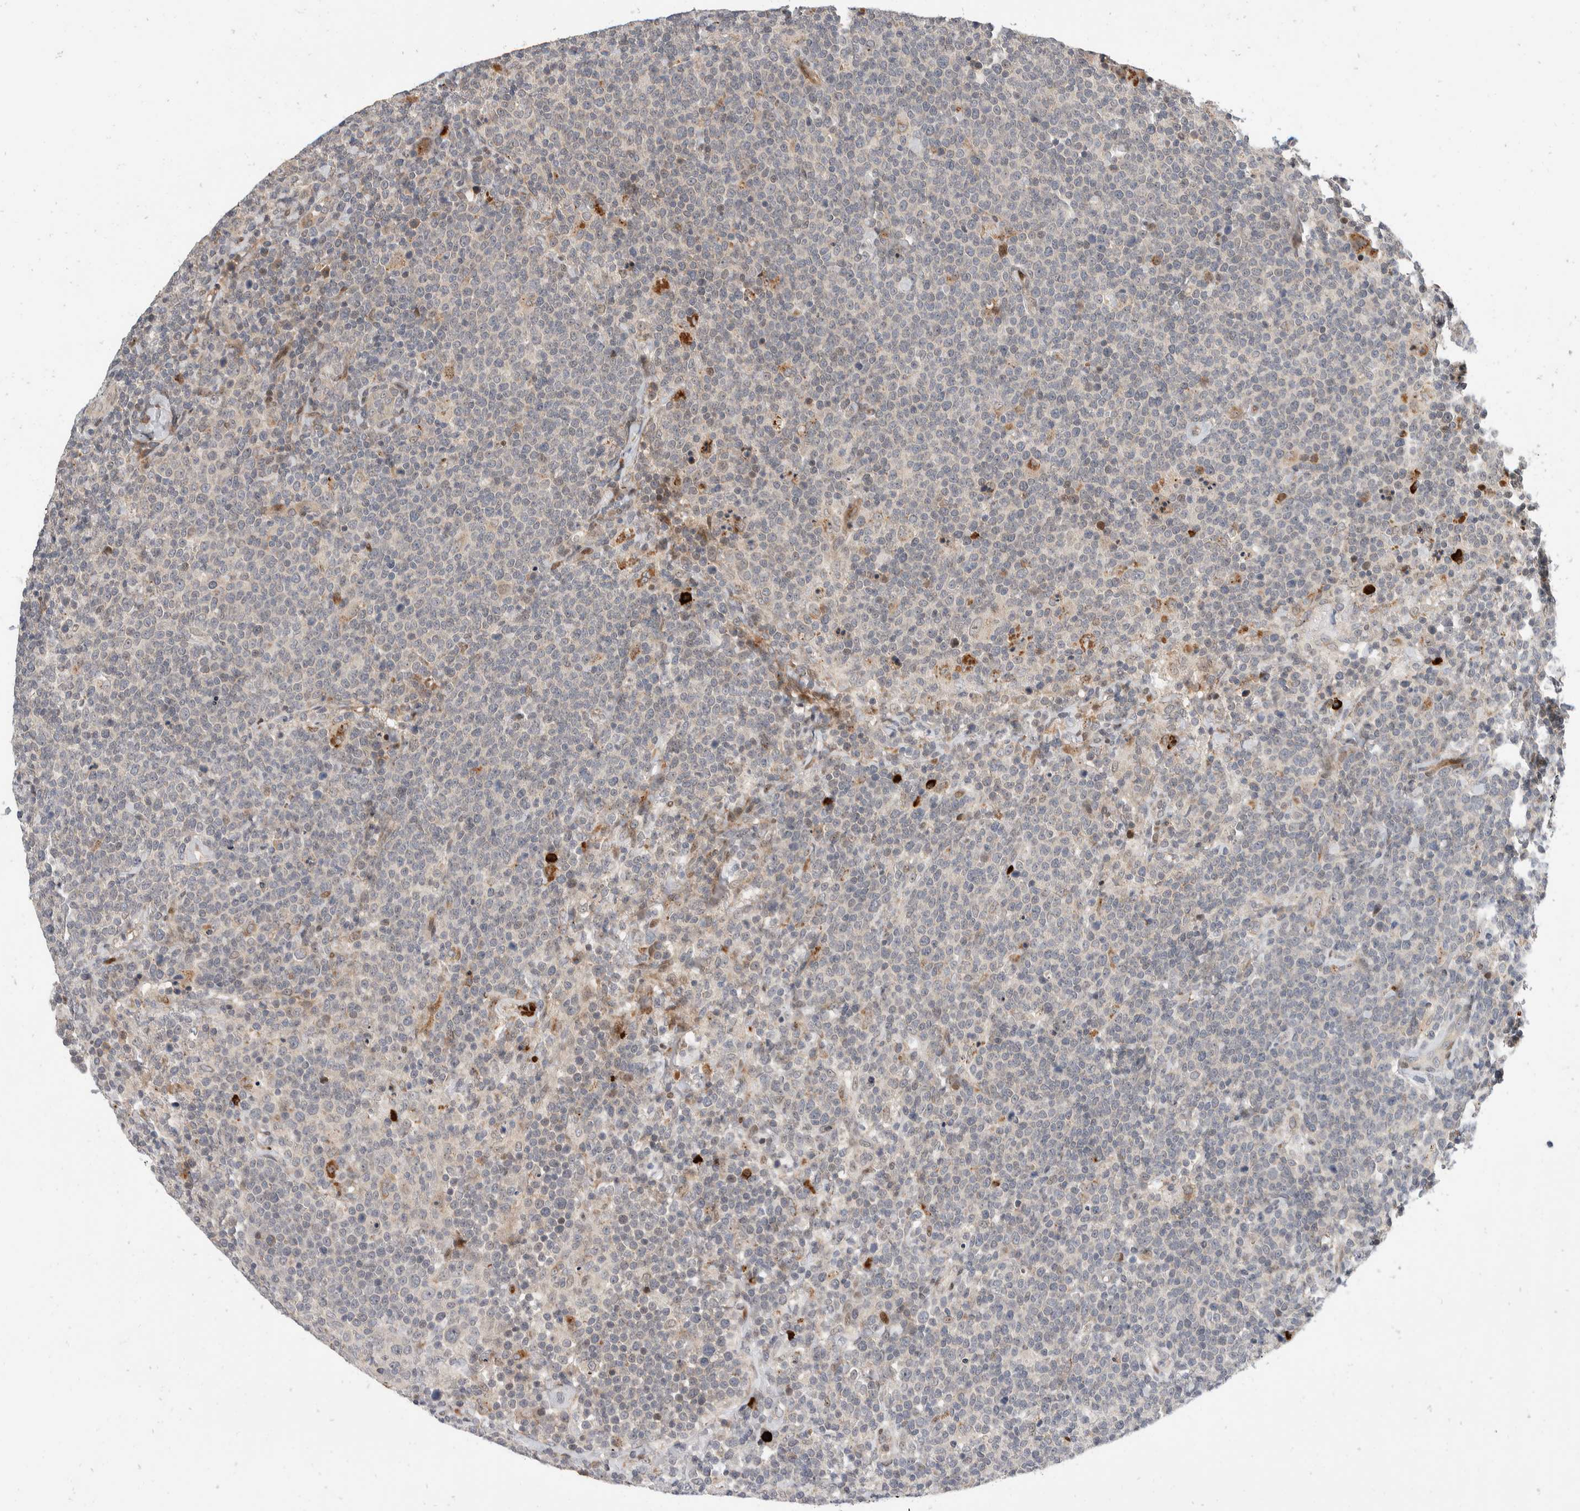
{"staining": {"intensity": "negative", "quantity": "none", "location": "none"}, "tissue": "lymphoma", "cell_type": "Tumor cells", "image_type": "cancer", "snomed": [{"axis": "morphology", "description": "Malignant lymphoma, non-Hodgkin's type, High grade"}, {"axis": "topography", "description": "Lymph node"}], "caption": "This is an immunohistochemistry histopathology image of human lymphoma. There is no staining in tumor cells.", "gene": "ZNF703", "patient": {"sex": "male", "age": 61}}